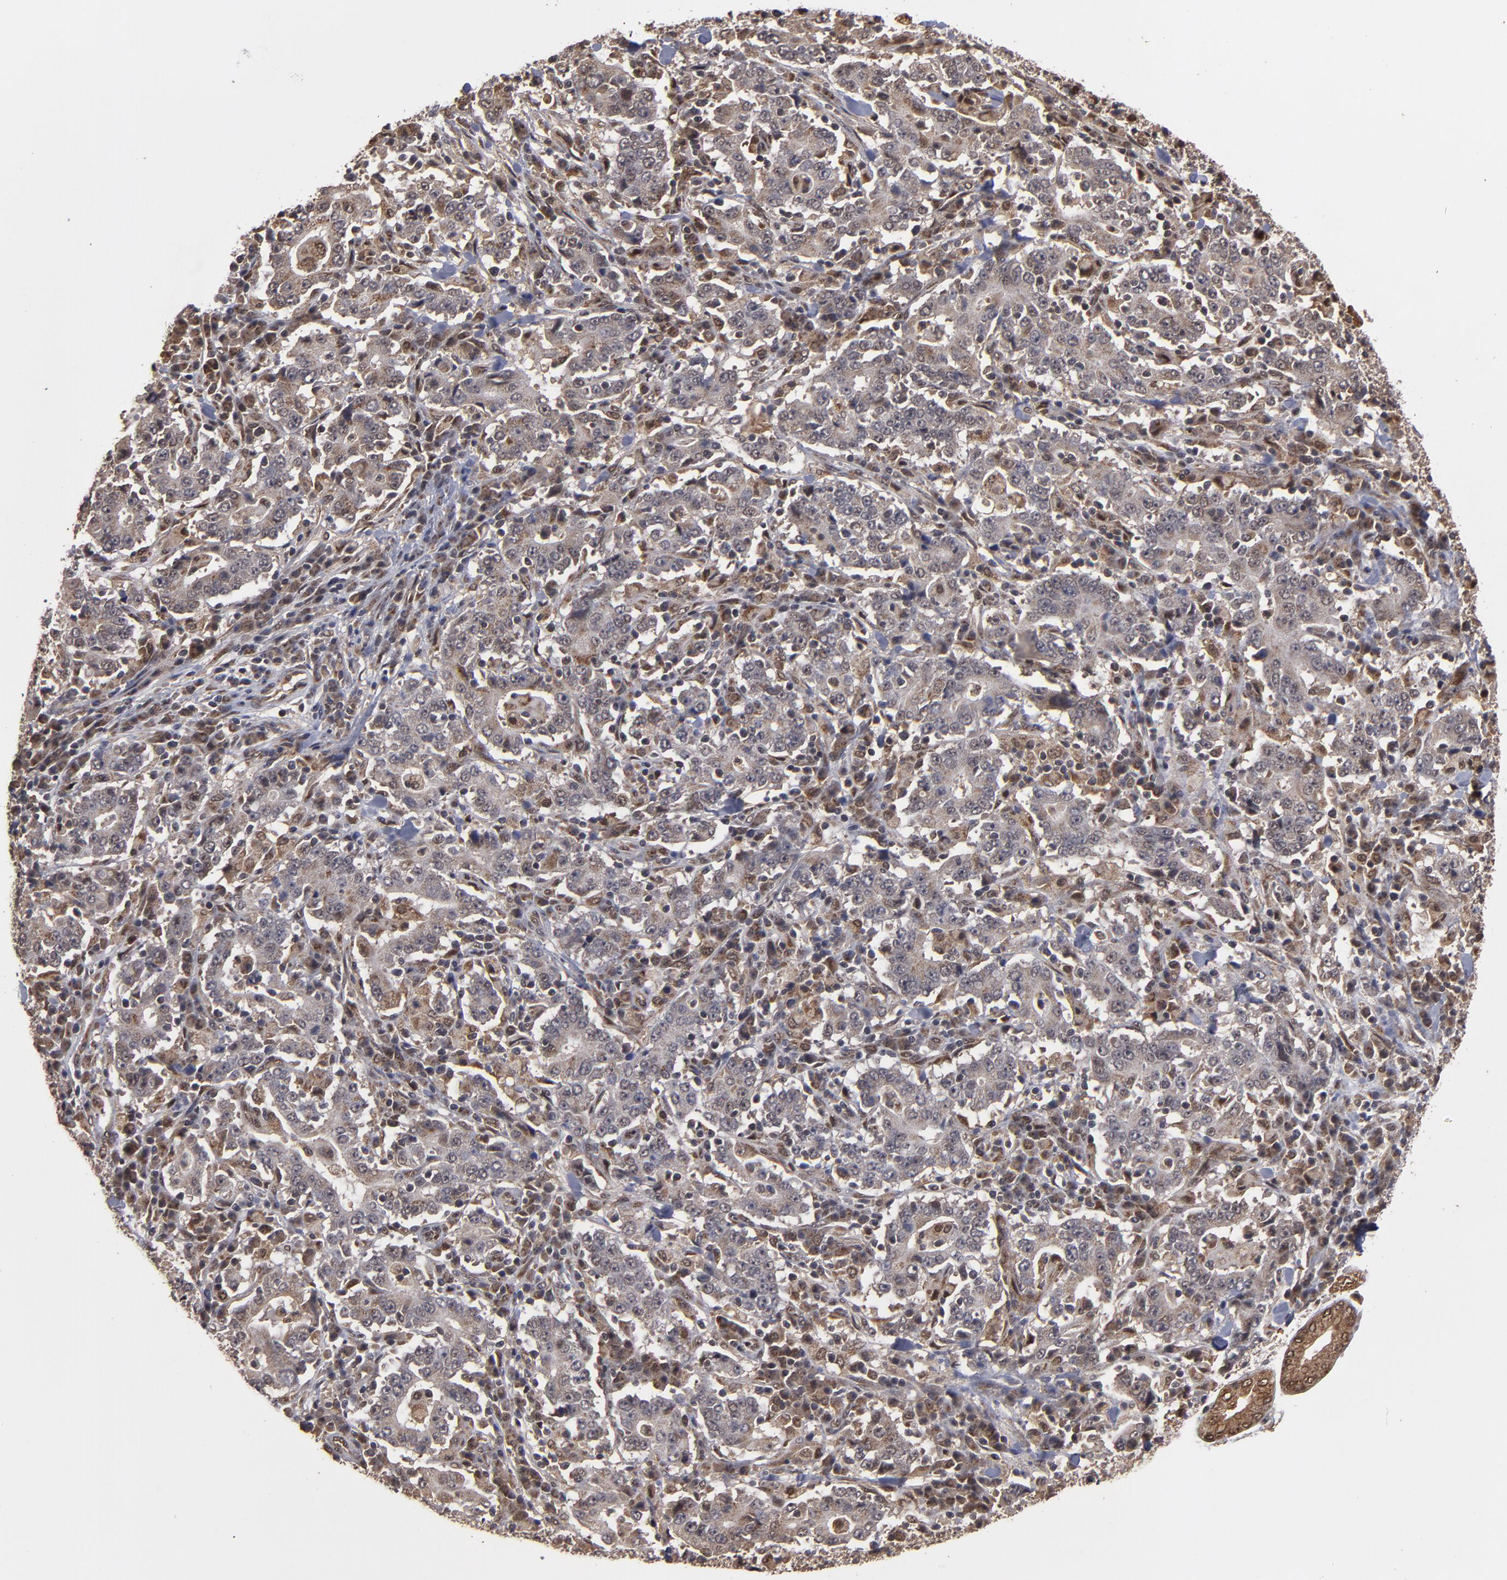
{"staining": {"intensity": "moderate", "quantity": ">75%", "location": "cytoplasmic/membranous"}, "tissue": "stomach cancer", "cell_type": "Tumor cells", "image_type": "cancer", "snomed": [{"axis": "morphology", "description": "Normal tissue, NOS"}, {"axis": "morphology", "description": "Adenocarcinoma, NOS"}, {"axis": "topography", "description": "Stomach, upper"}, {"axis": "topography", "description": "Stomach"}], "caption": "High-magnification brightfield microscopy of stomach adenocarcinoma stained with DAB (brown) and counterstained with hematoxylin (blue). tumor cells exhibit moderate cytoplasmic/membranous staining is seen in approximately>75% of cells.", "gene": "CUL5", "patient": {"sex": "male", "age": 59}}